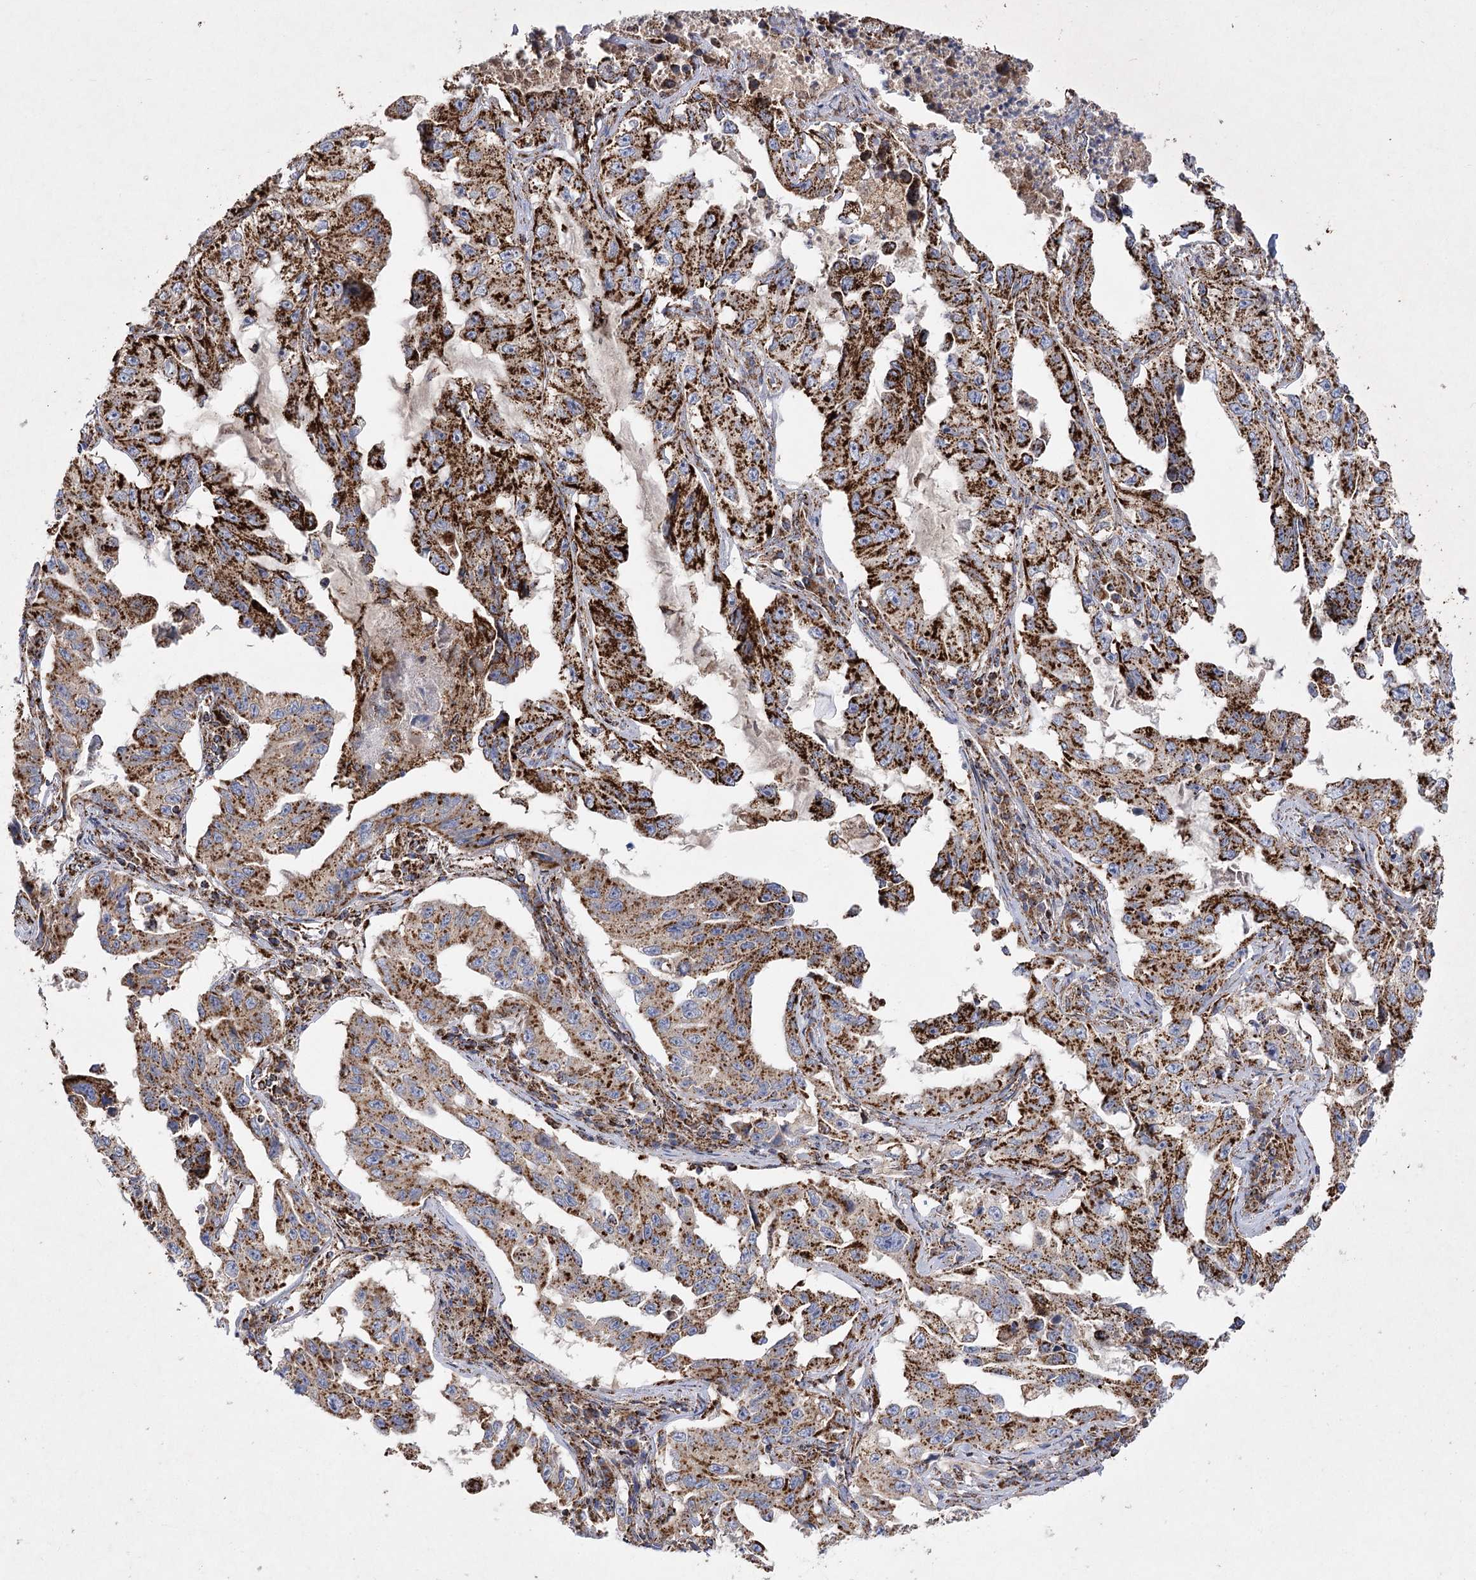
{"staining": {"intensity": "strong", "quantity": ">75%", "location": "cytoplasmic/membranous"}, "tissue": "lung cancer", "cell_type": "Tumor cells", "image_type": "cancer", "snomed": [{"axis": "morphology", "description": "Adenocarcinoma, NOS"}, {"axis": "topography", "description": "Lung"}], "caption": "Immunohistochemical staining of lung cancer shows strong cytoplasmic/membranous protein positivity in approximately >75% of tumor cells.", "gene": "ASNSD1", "patient": {"sex": "female", "age": 51}}